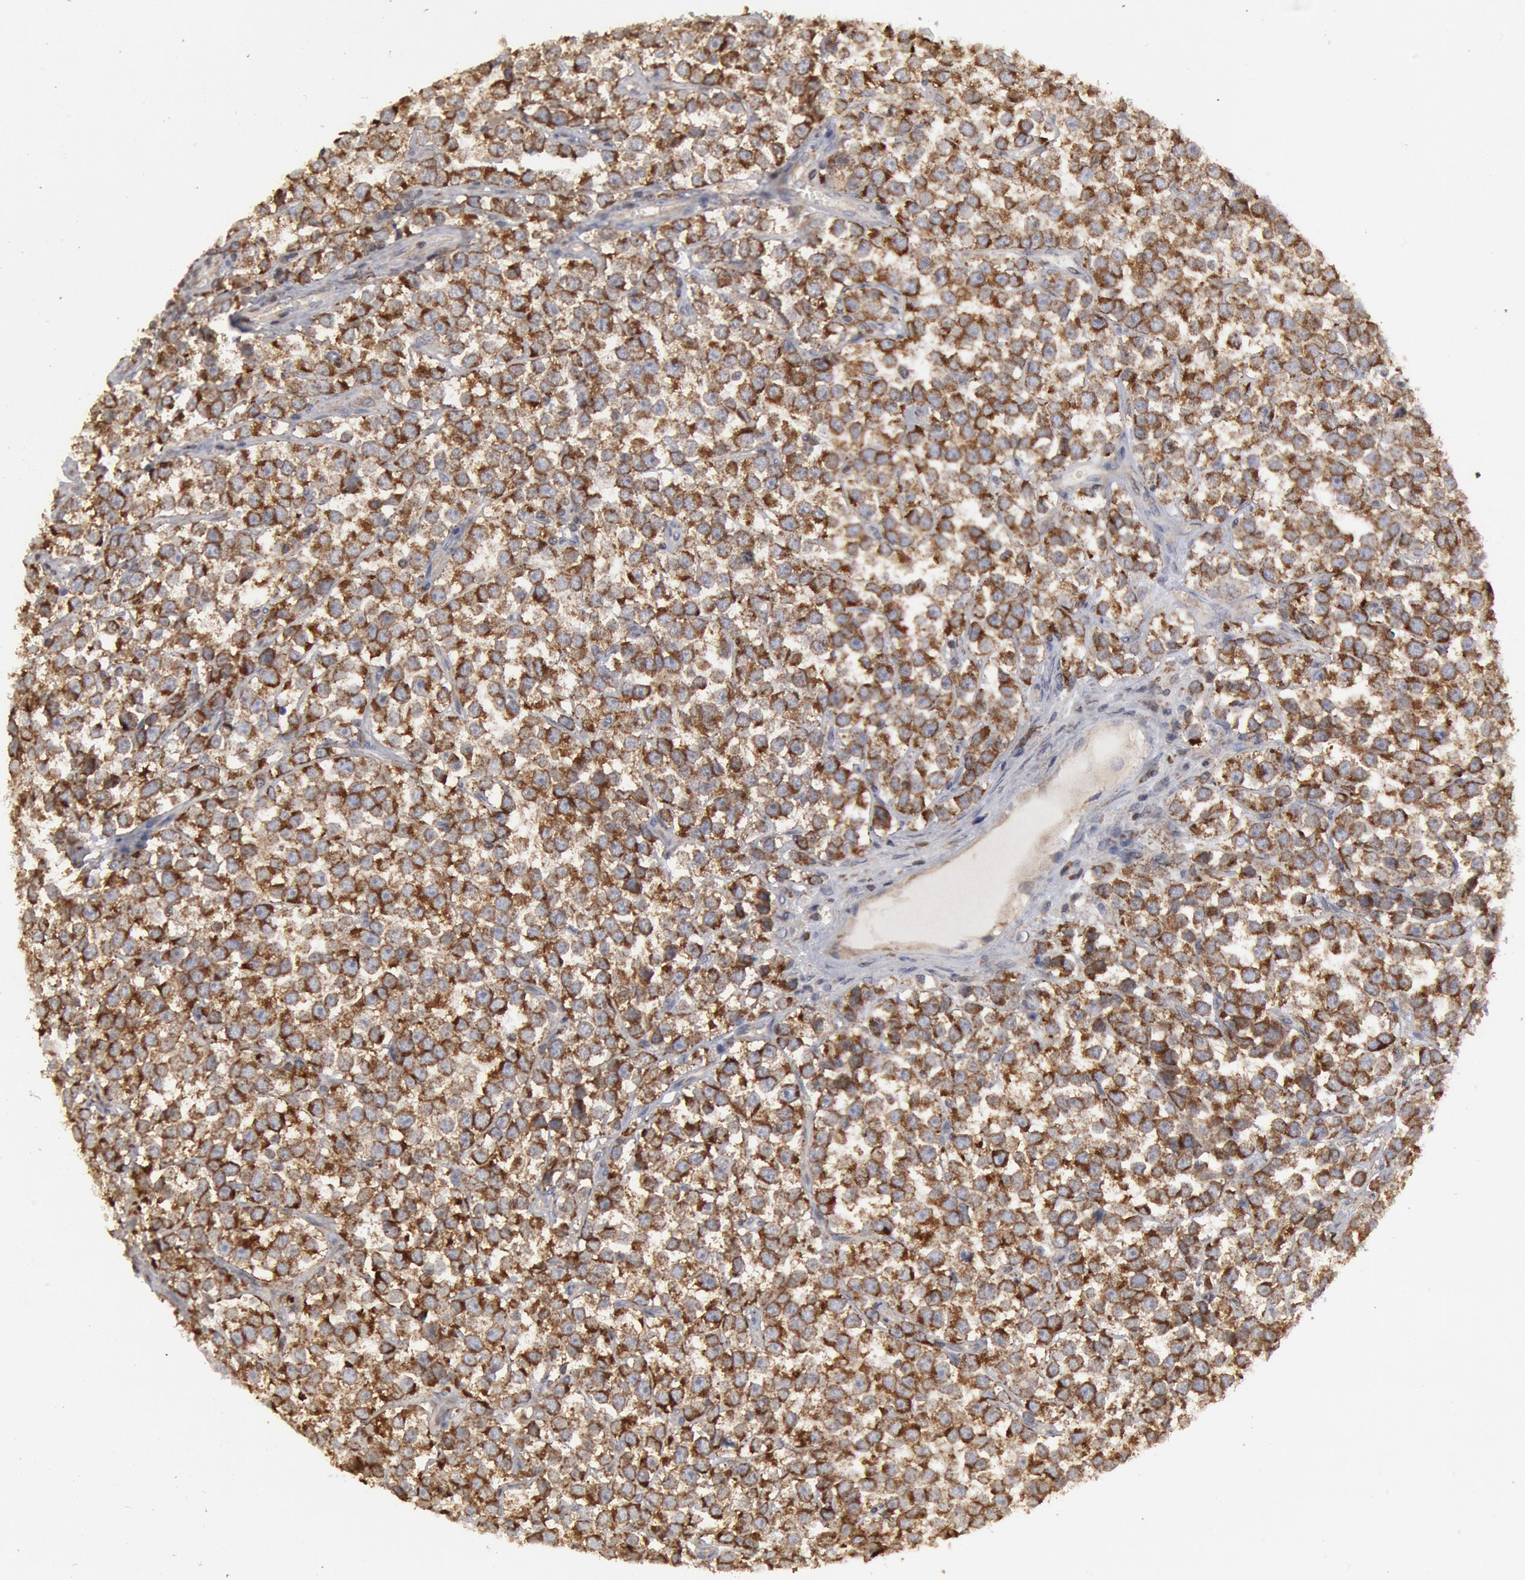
{"staining": {"intensity": "moderate", "quantity": ">75%", "location": "cytoplasmic/membranous"}, "tissue": "testis cancer", "cell_type": "Tumor cells", "image_type": "cancer", "snomed": [{"axis": "morphology", "description": "Seminoma, NOS"}, {"axis": "topography", "description": "Testis"}], "caption": "DAB immunohistochemical staining of testis seminoma shows moderate cytoplasmic/membranous protein positivity in about >75% of tumor cells.", "gene": "OSBPL8", "patient": {"sex": "male", "age": 25}}